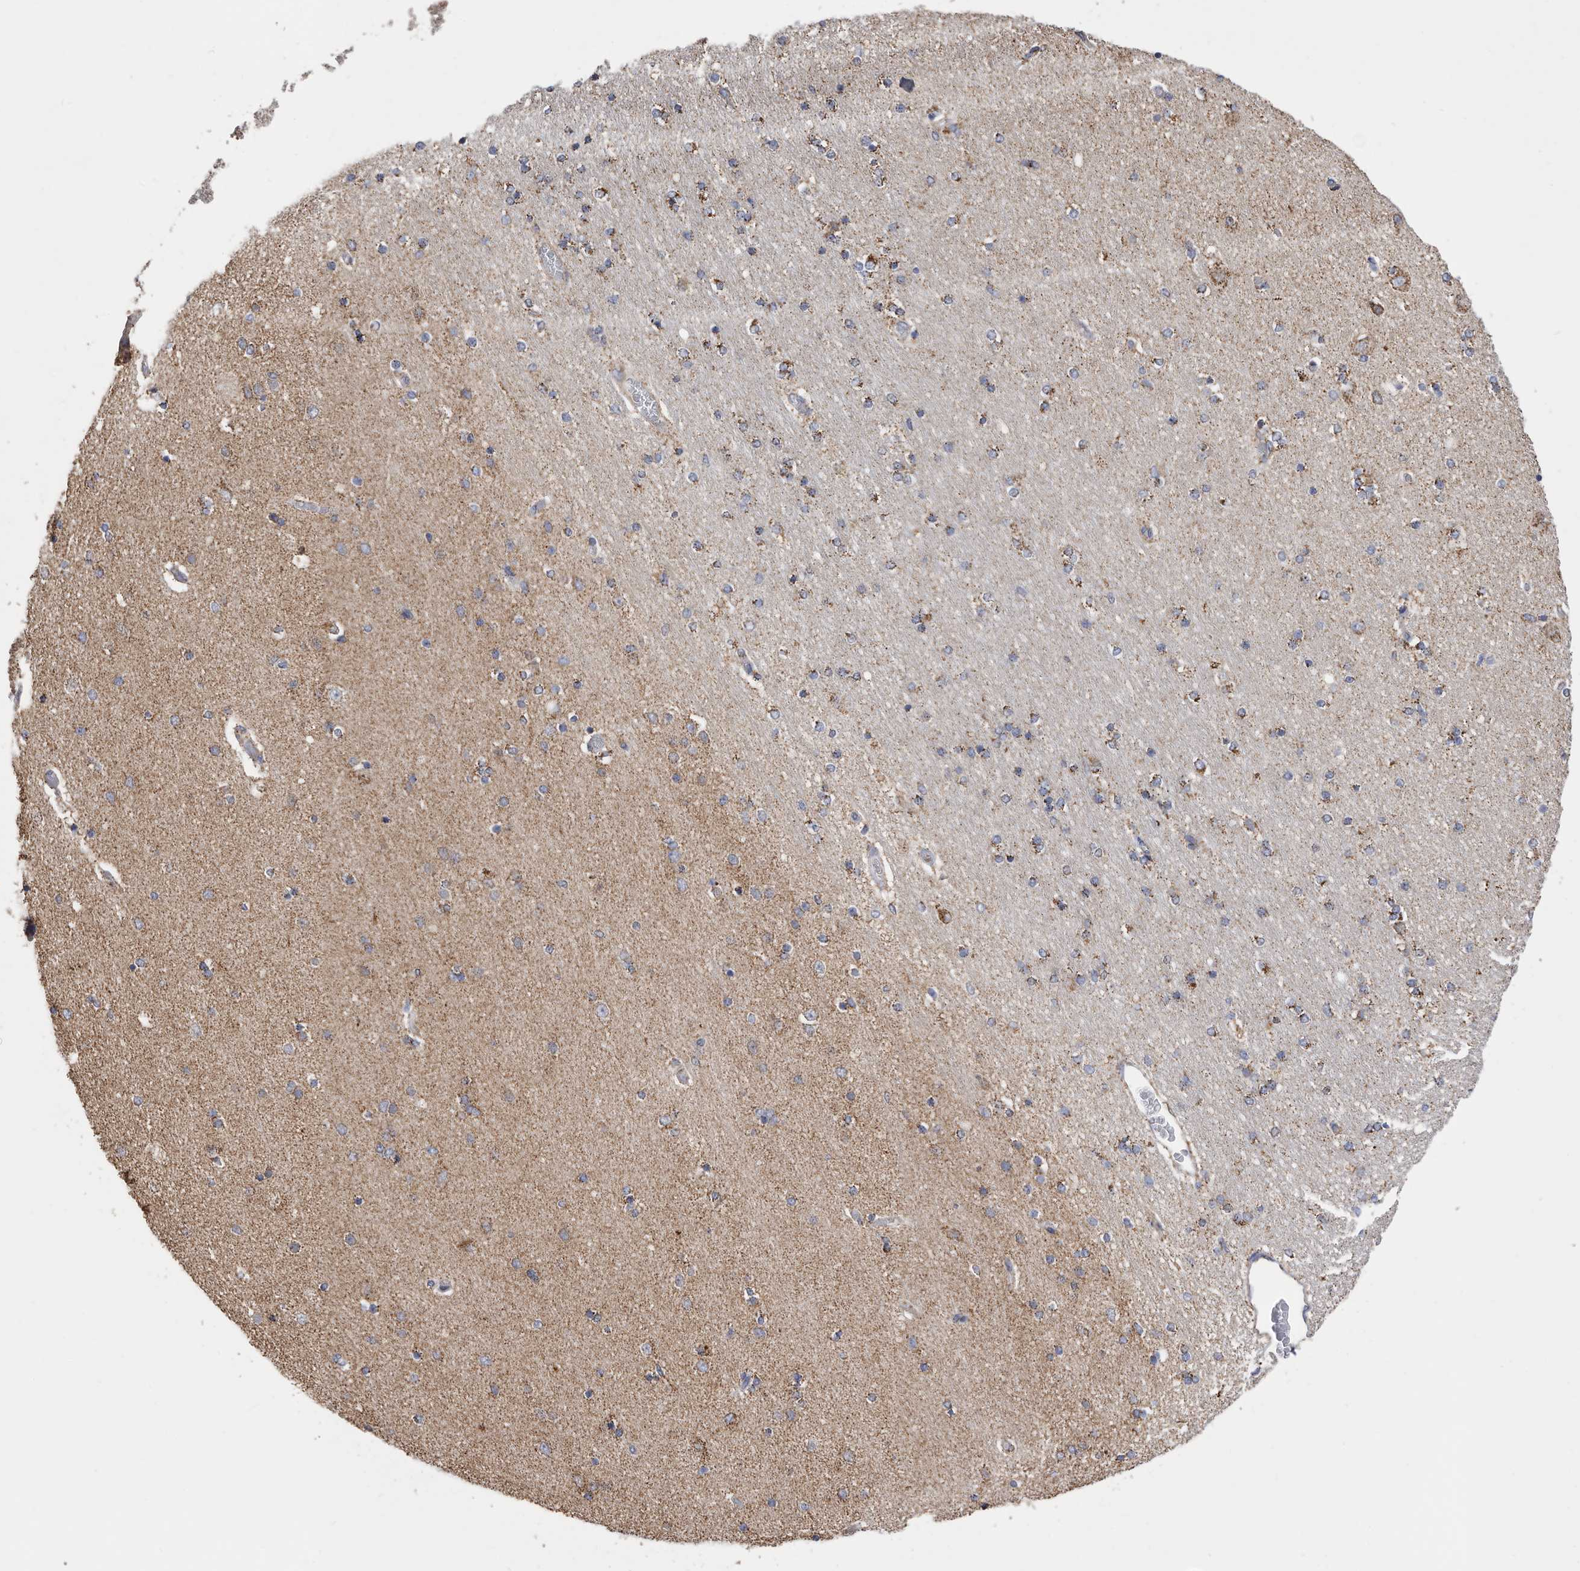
{"staining": {"intensity": "moderate", "quantity": "<25%", "location": "cytoplasmic/membranous"}, "tissue": "hippocampus", "cell_type": "Glial cells", "image_type": "normal", "snomed": [{"axis": "morphology", "description": "Normal tissue, NOS"}, {"axis": "topography", "description": "Hippocampus"}], "caption": "Immunohistochemical staining of benign human hippocampus shows low levels of moderate cytoplasmic/membranous staining in about <25% of glial cells.", "gene": "WFDC1", "patient": {"sex": "female", "age": 54}}